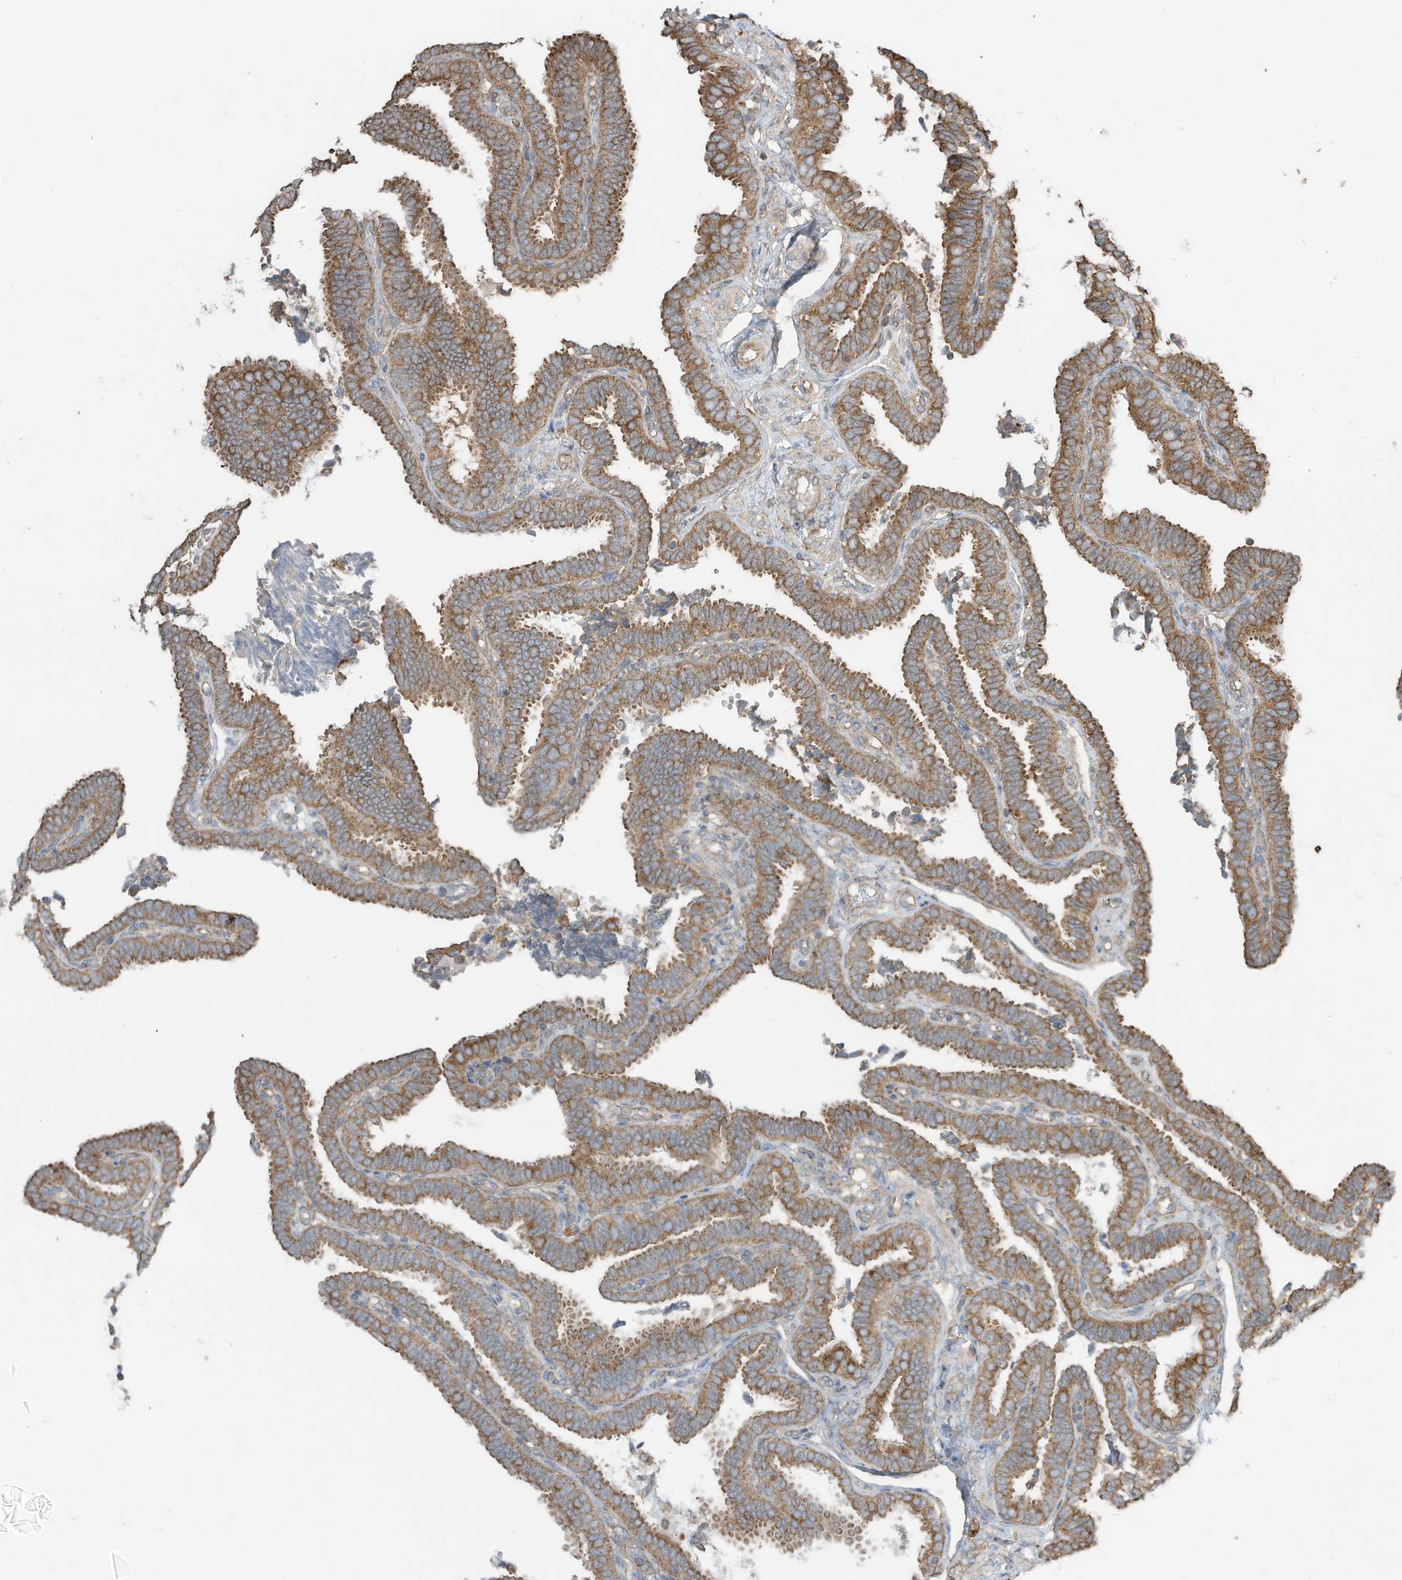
{"staining": {"intensity": "moderate", "quantity": ">75%", "location": "cytoplasmic/membranous"}, "tissue": "fallopian tube", "cell_type": "Glandular cells", "image_type": "normal", "snomed": [{"axis": "morphology", "description": "Normal tissue, NOS"}, {"axis": "topography", "description": "Fallopian tube"}], "caption": "Glandular cells show medium levels of moderate cytoplasmic/membranous staining in about >75% of cells in benign fallopian tube.", "gene": "CGAS", "patient": {"sex": "female", "age": 39}}